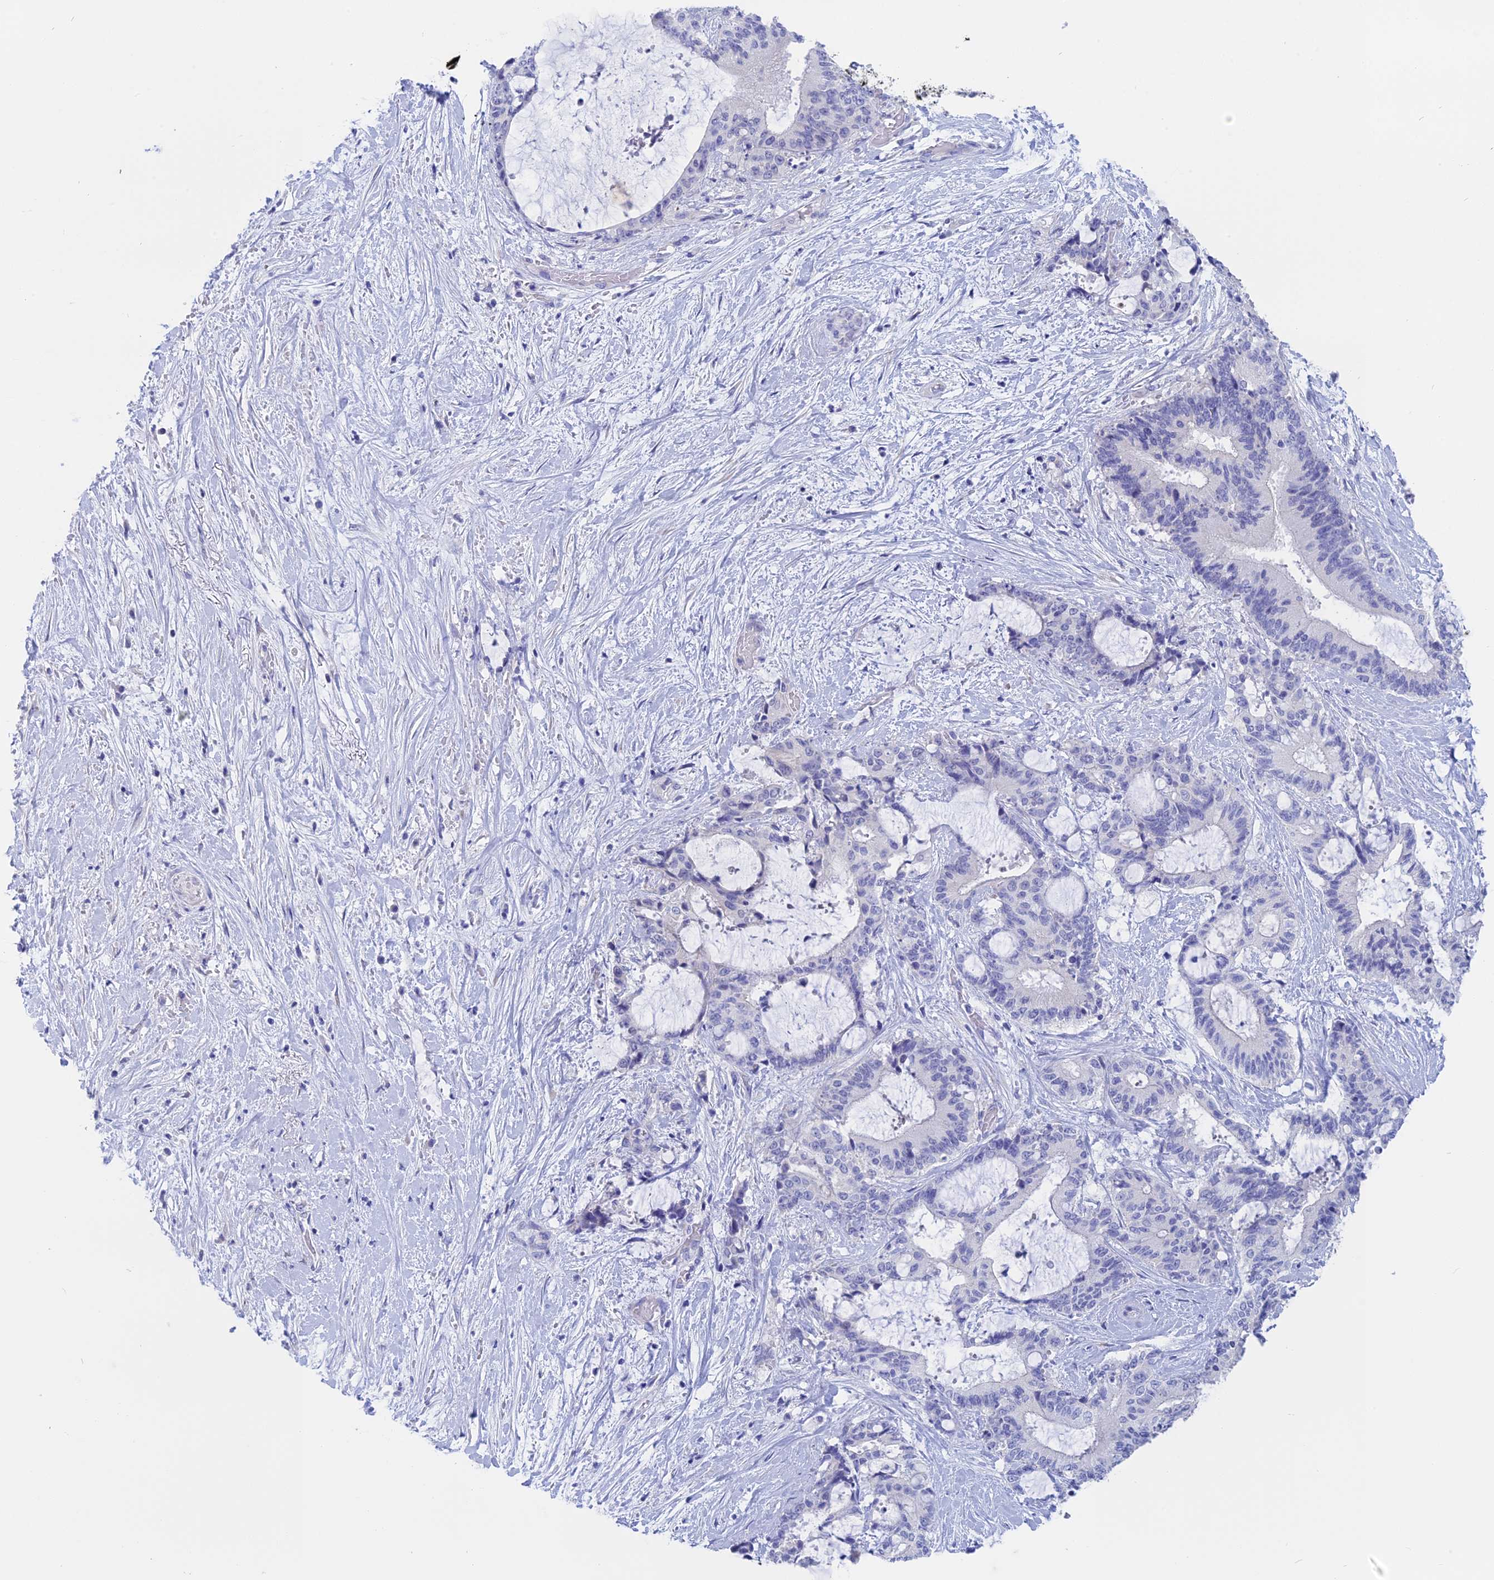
{"staining": {"intensity": "negative", "quantity": "none", "location": "none"}, "tissue": "liver cancer", "cell_type": "Tumor cells", "image_type": "cancer", "snomed": [{"axis": "morphology", "description": "Normal tissue, NOS"}, {"axis": "morphology", "description": "Cholangiocarcinoma"}, {"axis": "topography", "description": "Liver"}, {"axis": "topography", "description": "Peripheral nerve tissue"}], "caption": "Human liver cholangiocarcinoma stained for a protein using IHC exhibits no expression in tumor cells.", "gene": "BTBD19", "patient": {"sex": "female", "age": 73}}